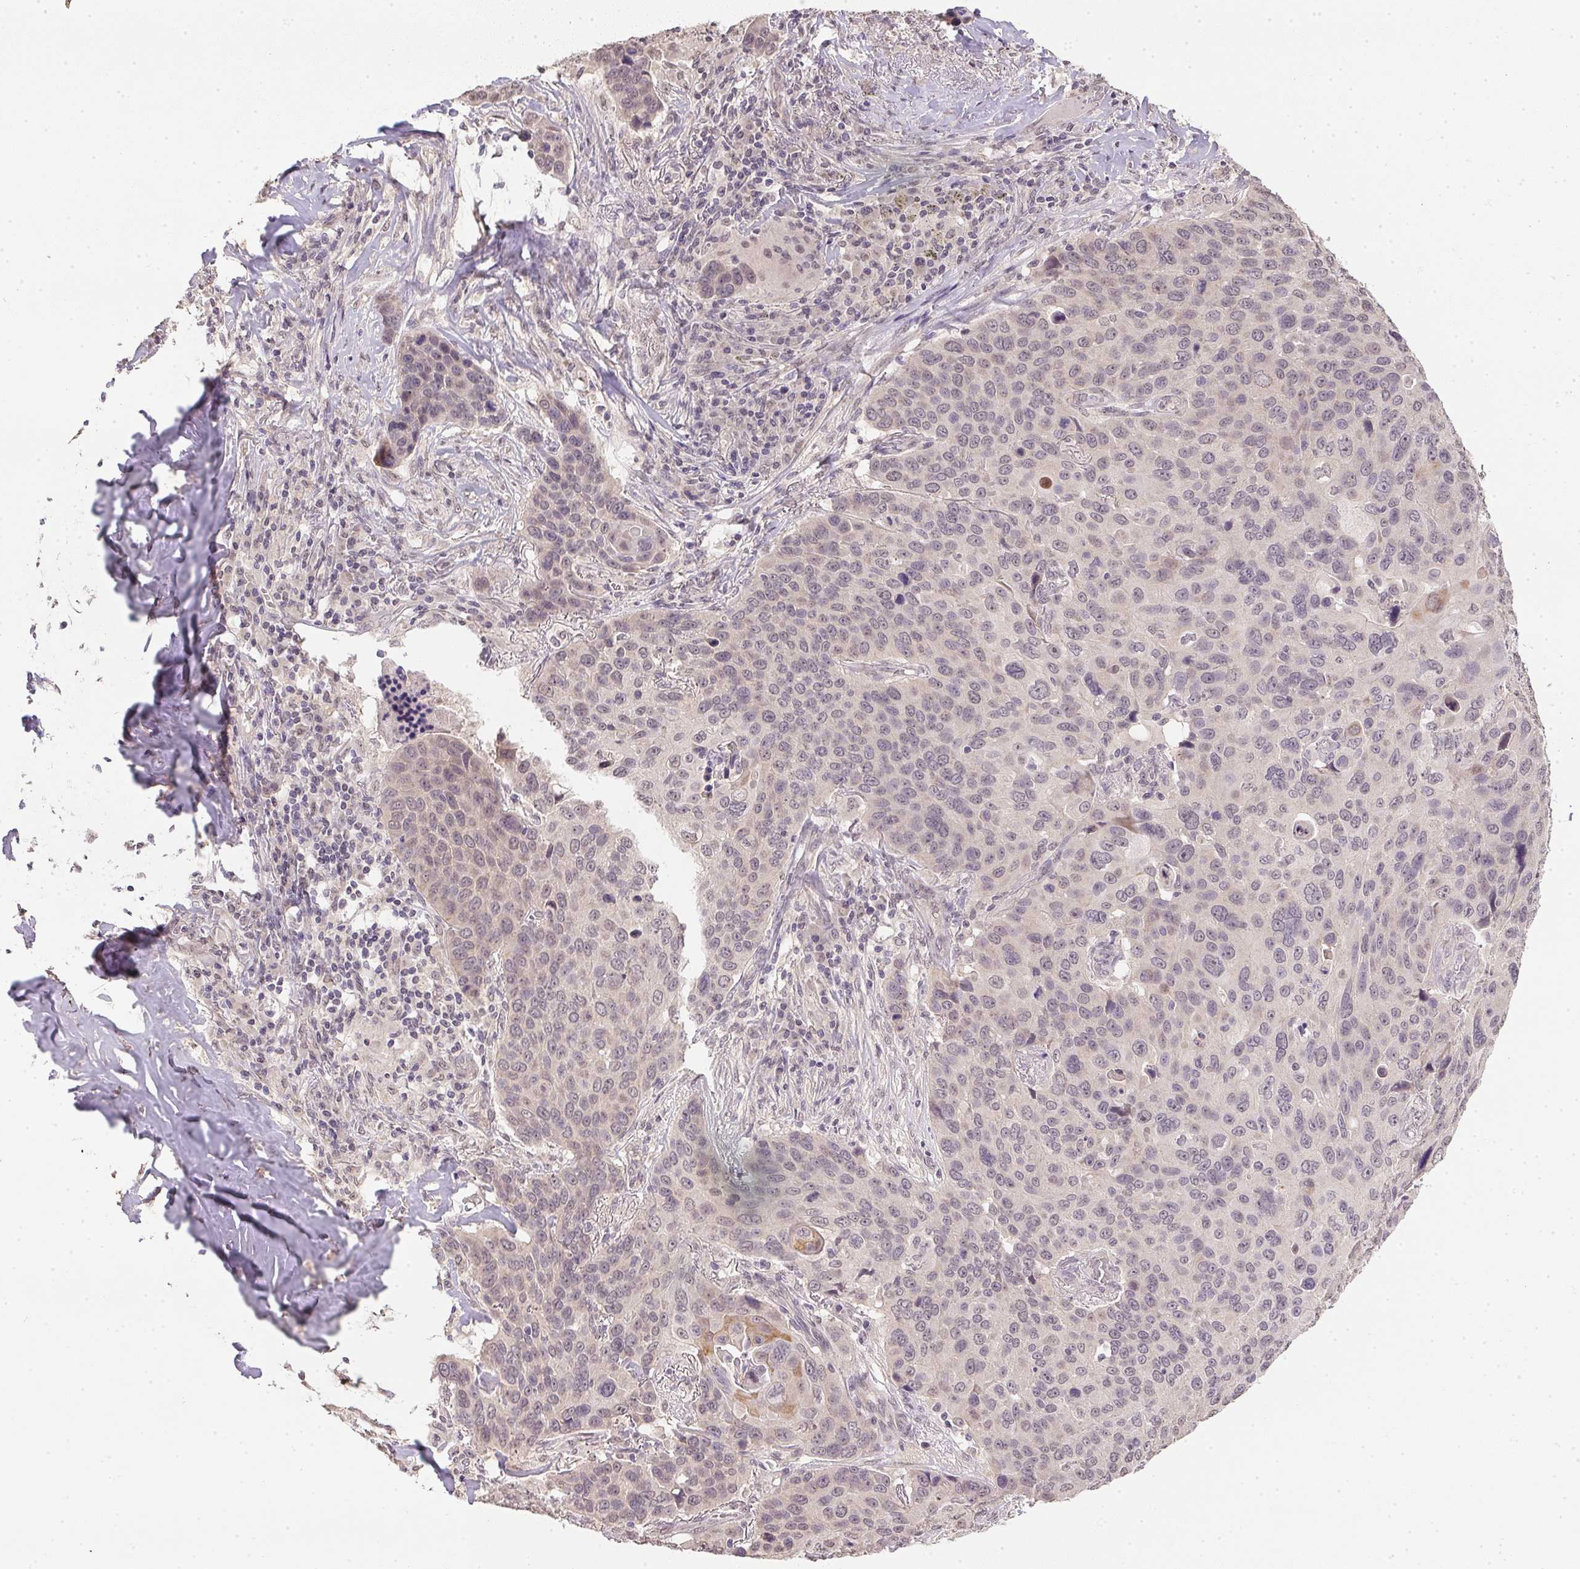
{"staining": {"intensity": "negative", "quantity": "none", "location": "none"}, "tissue": "lung cancer", "cell_type": "Tumor cells", "image_type": "cancer", "snomed": [{"axis": "morphology", "description": "Squamous cell carcinoma, NOS"}, {"axis": "topography", "description": "Lung"}], "caption": "An IHC histopathology image of squamous cell carcinoma (lung) is shown. There is no staining in tumor cells of squamous cell carcinoma (lung).", "gene": "PPP4R4", "patient": {"sex": "male", "age": 68}}